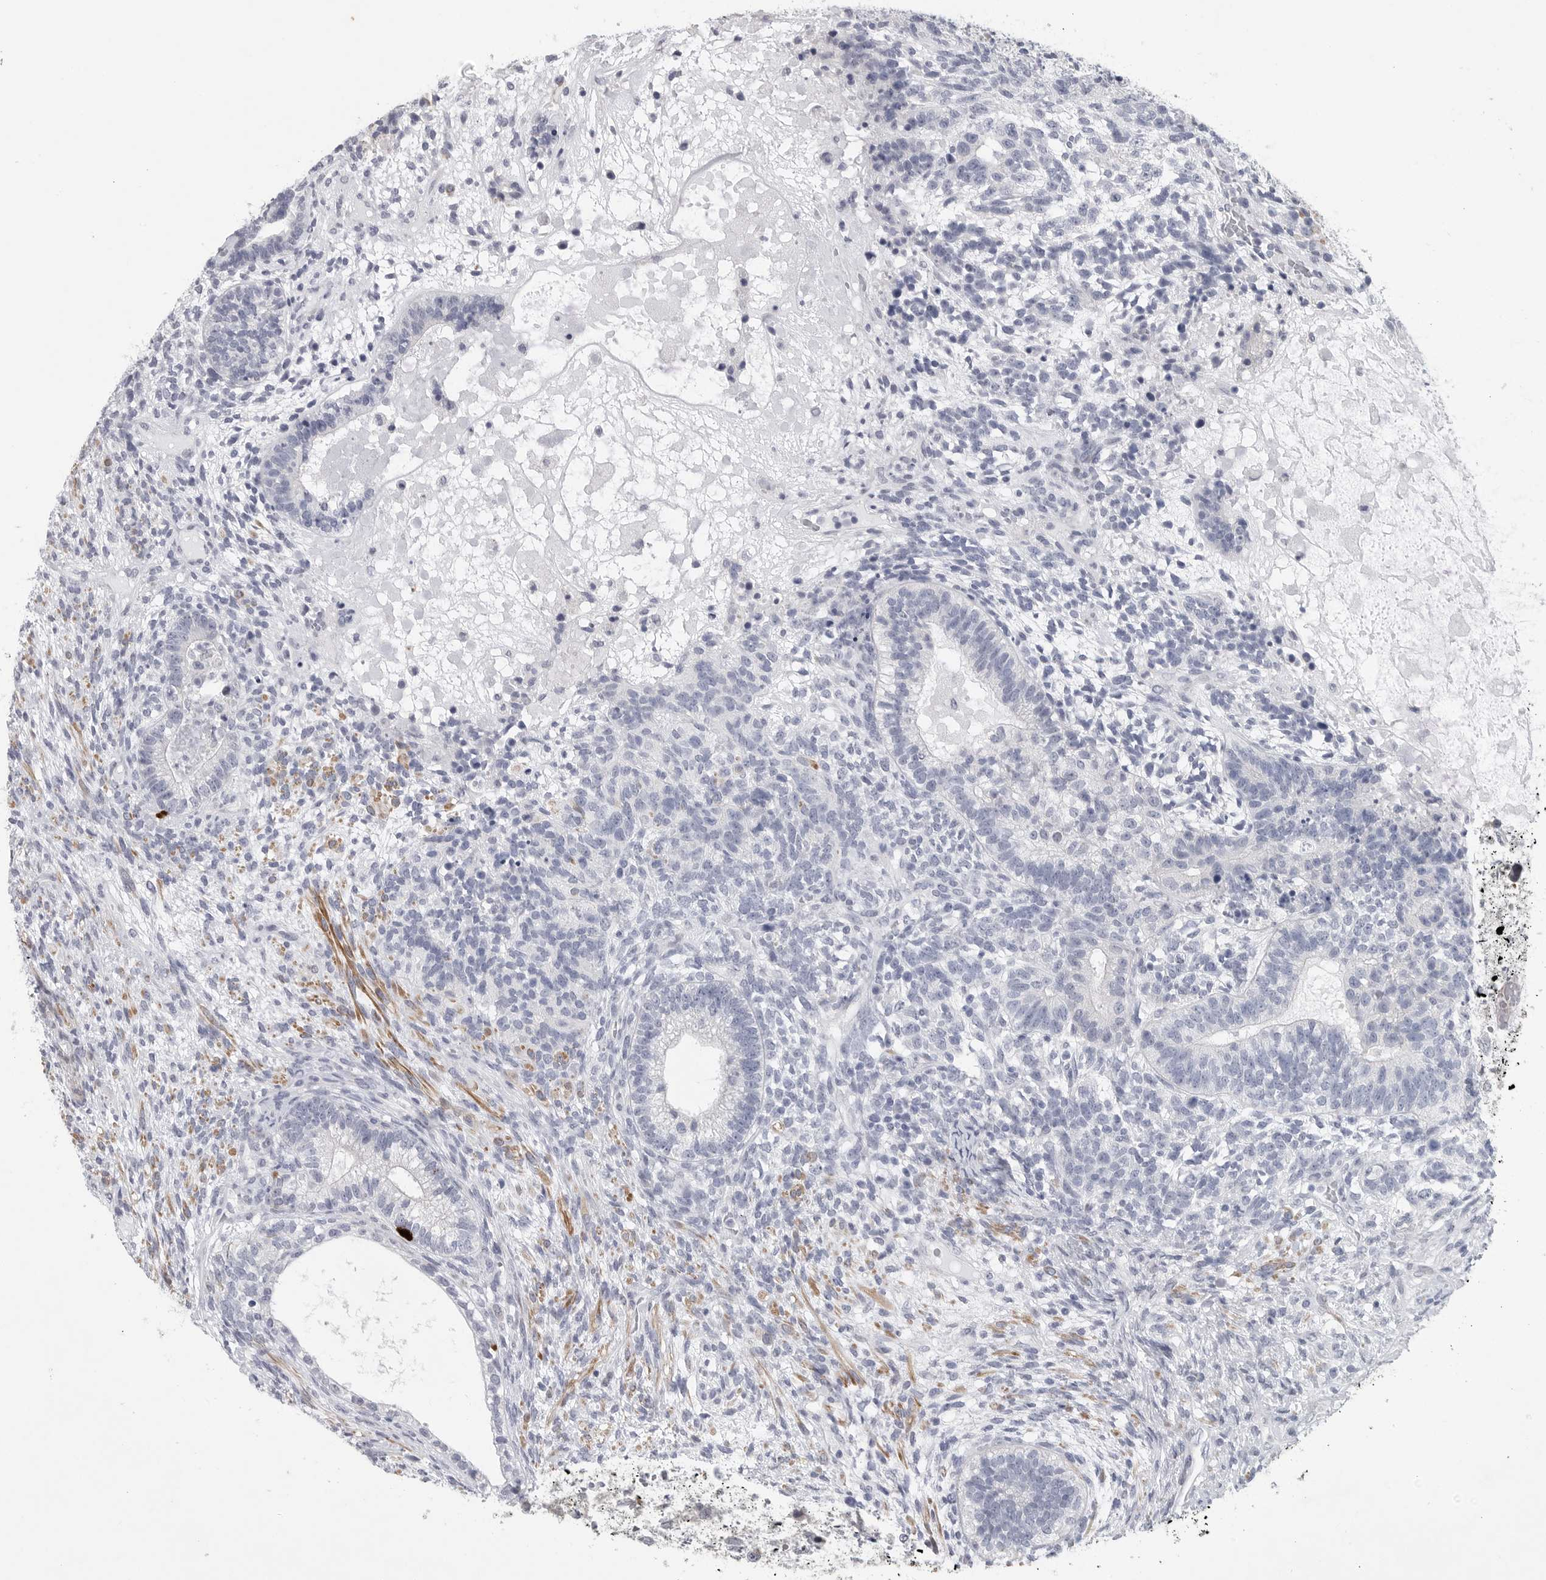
{"staining": {"intensity": "negative", "quantity": "none", "location": "none"}, "tissue": "testis cancer", "cell_type": "Tumor cells", "image_type": "cancer", "snomed": [{"axis": "morphology", "description": "Seminoma, NOS"}, {"axis": "morphology", "description": "Carcinoma, Embryonal, NOS"}, {"axis": "topography", "description": "Testis"}], "caption": "This is an immunohistochemistry image of human testis cancer (embryonal carcinoma). There is no positivity in tumor cells.", "gene": "TNR", "patient": {"sex": "male", "age": 28}}